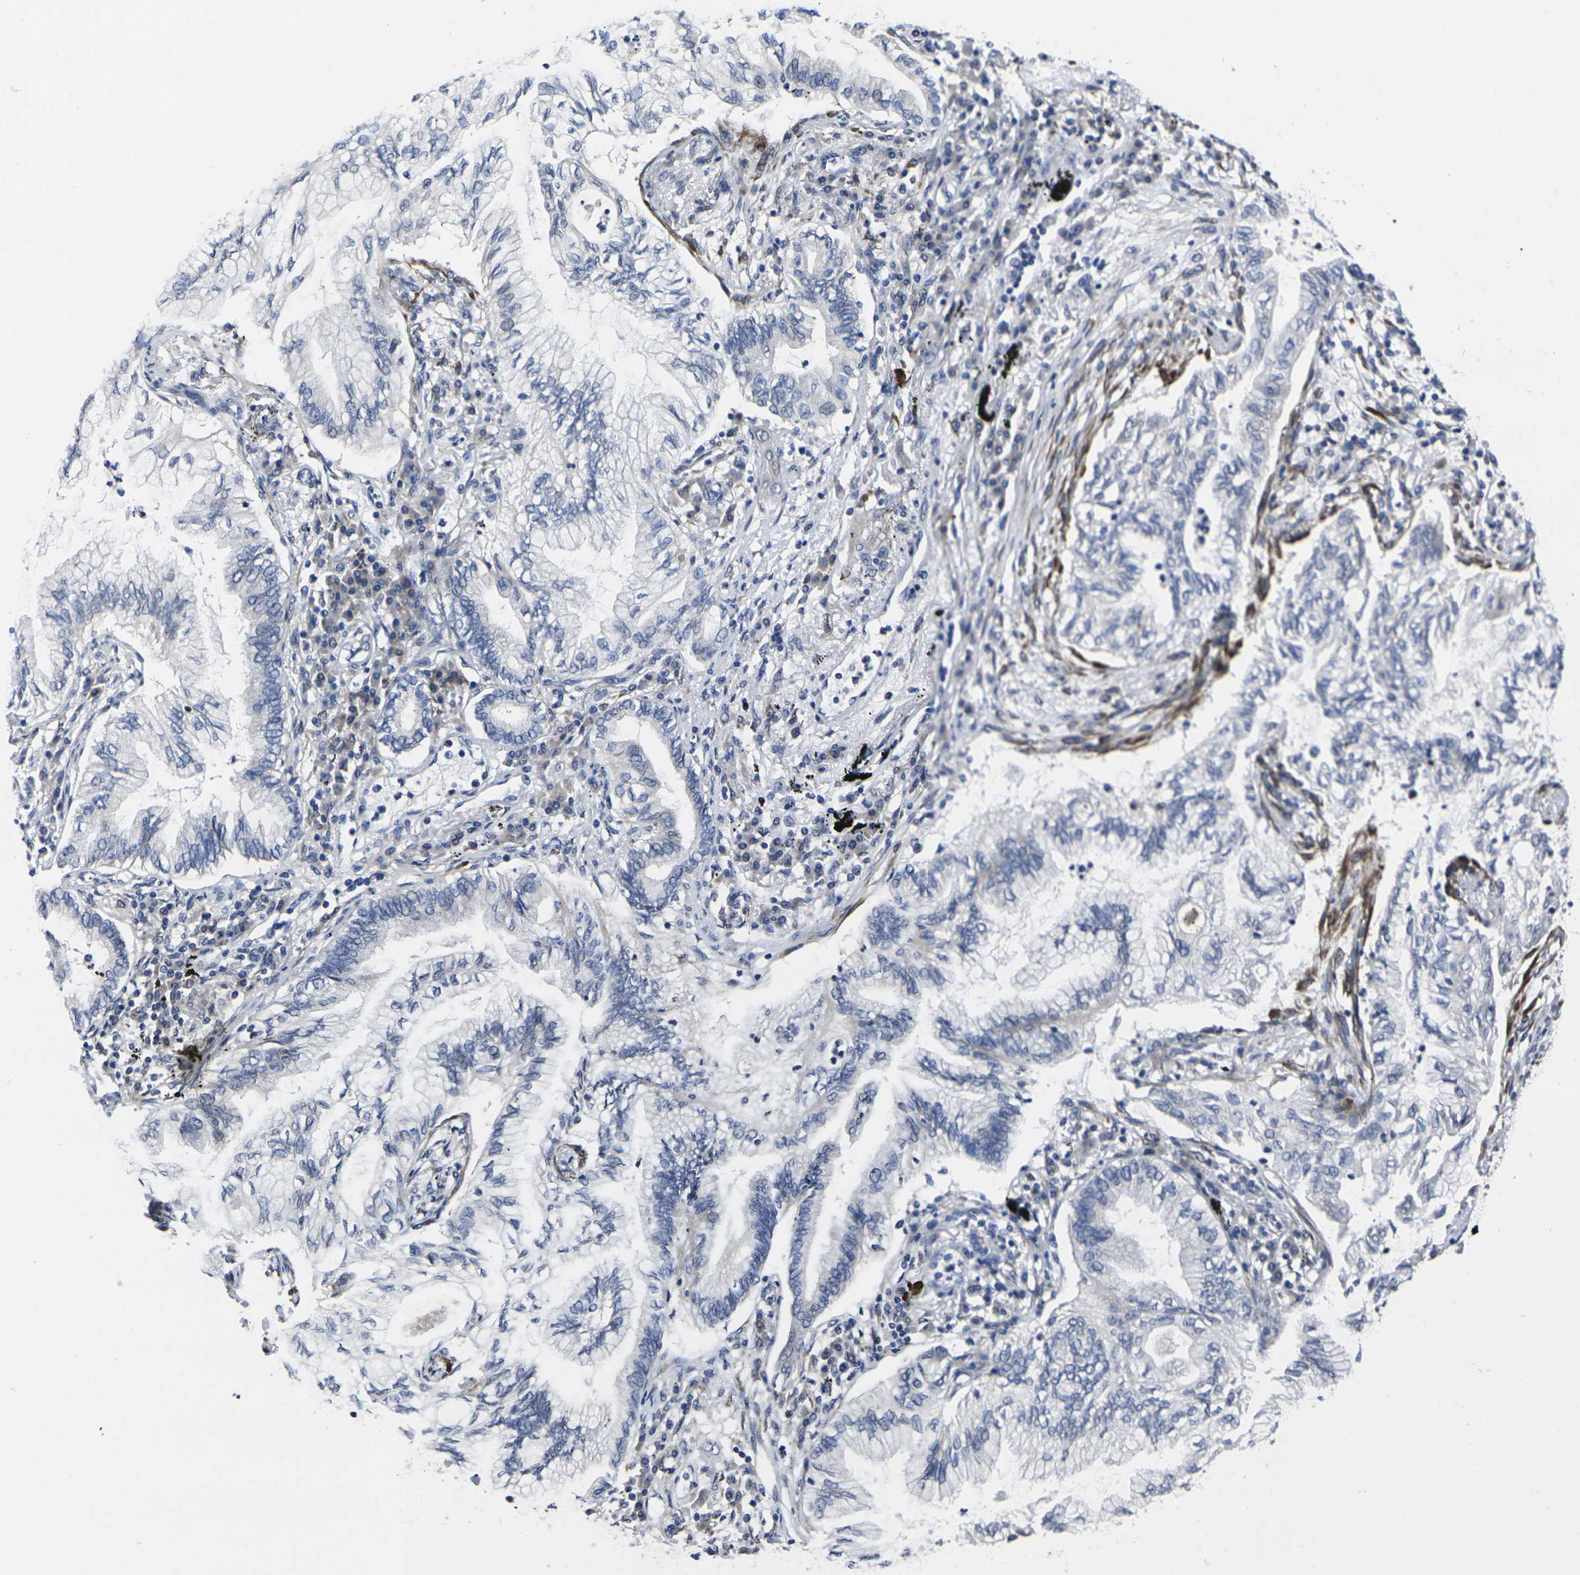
{"staining": {"intensity": "negative", "quantity": "none", "location": "none"}, "tissue": "lung cancer", "cell_type": "Tumor cells", "image_type": "cancer", "snomed": [{"axis": "morphology", "description": "Normal tissue, NOS"}, {"axis": "morphology", "description": "Adenocarcinoma, NOS"}, {"axis": "topography", "description": "Bronchus"}, {"axis": "topography", "description": "Lung"}], "caption": "Tumor cells are negative for protein expression in human lung adenocarcinoma.", "gene": "CYP2C8", "patient": {"sex": "female", "age": 70}}